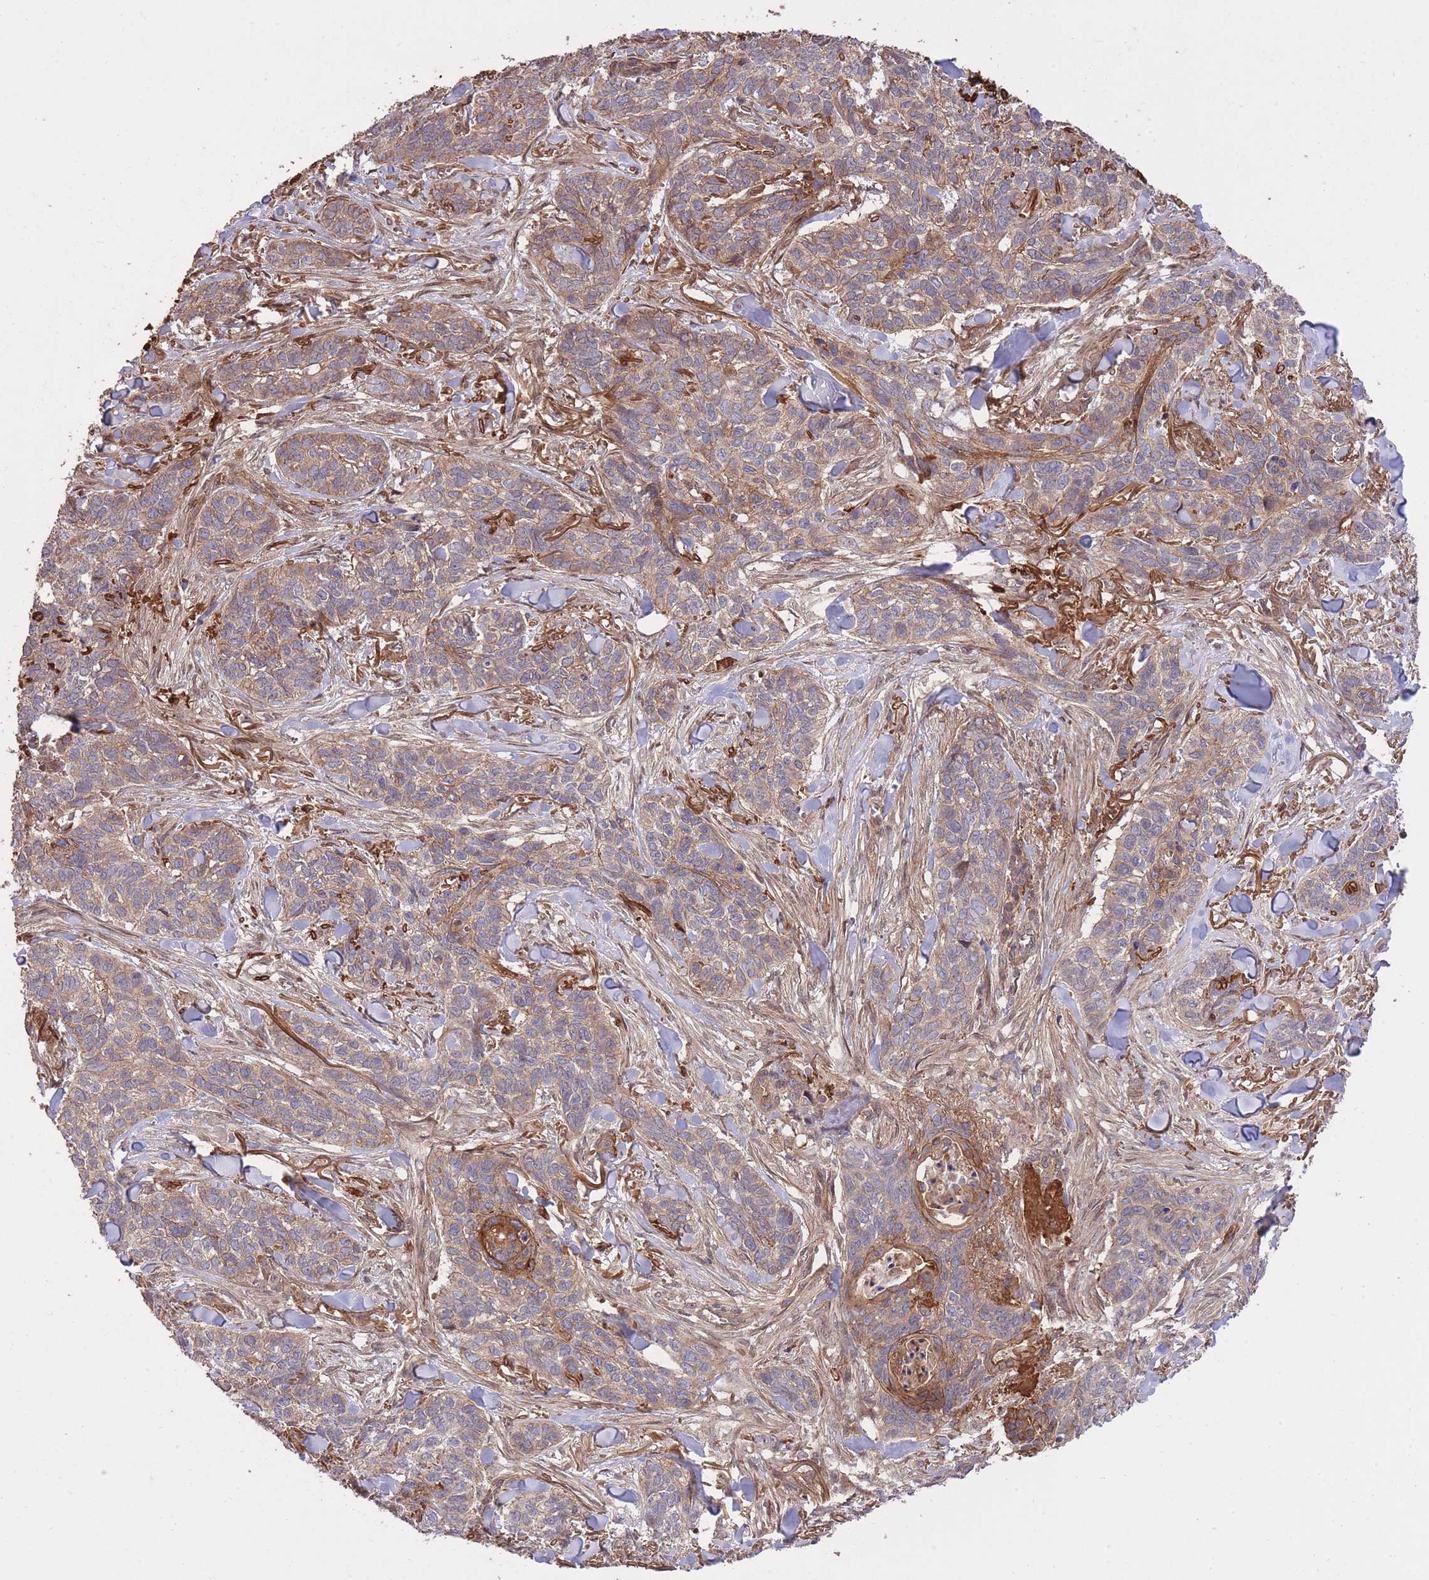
{"staining": {"intensity": "moderate", "quantity": "25%-75%", "location": "cytoplasmic/membranous"}, "tissue": "skin cancer", "cell_type": "Tumor cells", "image_type": "cancer", "snomed": [{"axis": "morphology", "description": "Basal cell carcinoma"}, {"axis": "topography", "description": "Skin"}], "caption": "A medium amount of moderate cytoplasmic/membranous expression is identified in about 25%-75% of tumor cells in skin cancer tissue. (DAB (3,3'-diaminobenzidine) = brown stain, brightfield microscopy at high magnification).", "gene": "PLD1", "patient": {"sex": "male", "age": 86}}